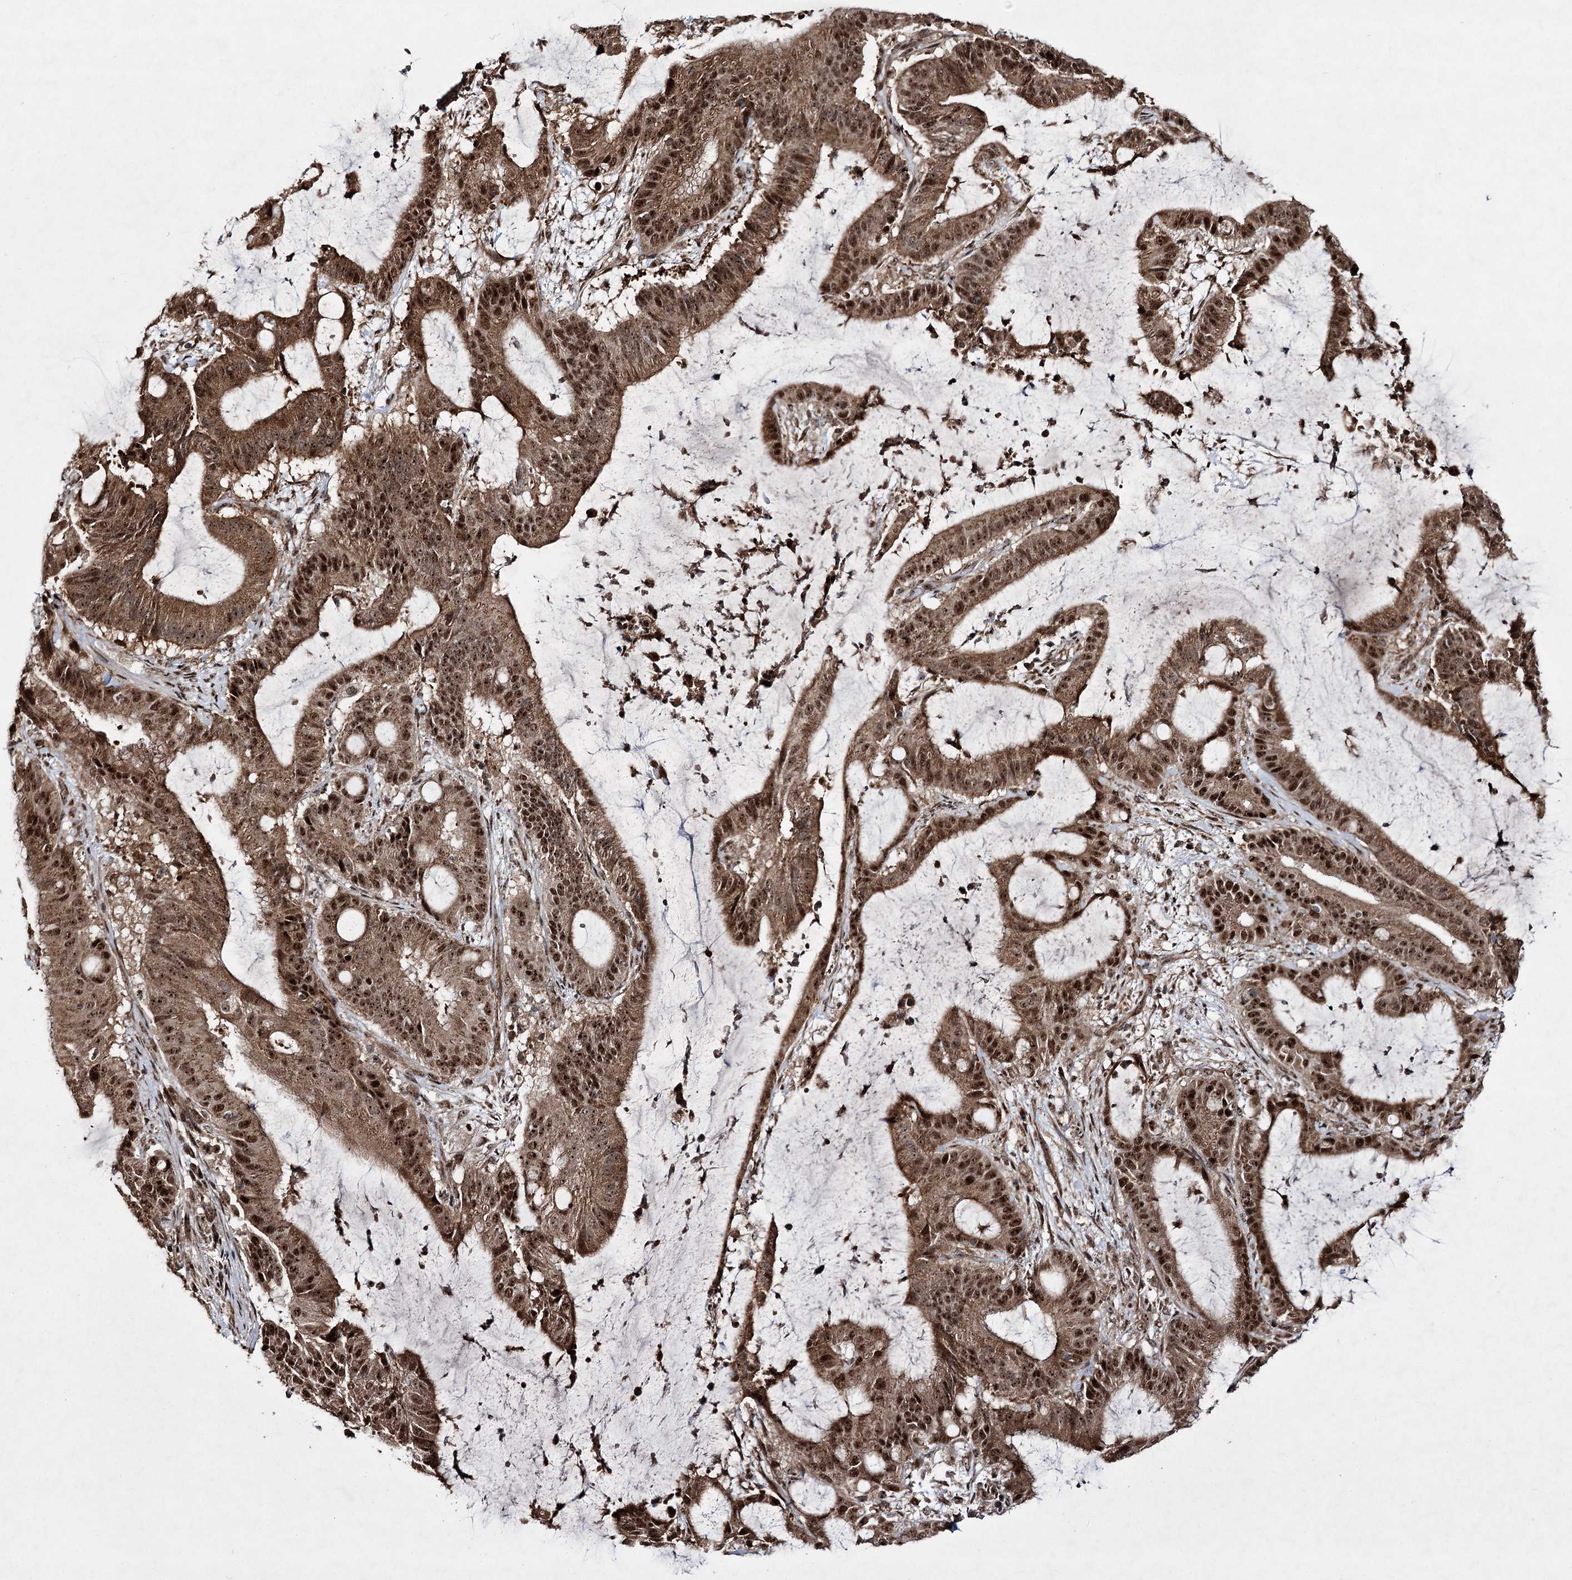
{"staining": {"intensity": "strong", "quantity": ">75%", "location": "cytoplasmic/membranous,nuclear"}, "tissue": "liver cancer", "cell_type": "Tumor cells", "image_type": "cancer", "snomed": [{"axis": "morphology", "description": "Normal tissue, NOS"}, {"axis": "morphology", "description": "Cholangiocarcinoma"}, {"axis": "topography", "description": "Liver"}, {"axis": "topography", "description": "Peripheral nerve tissue"}], "caption": "Cholangiocarcinoma (liver) stained for a protein reveals strong cytoplasmic/membranous and nuclear positivity in tumor cells. (DAB (3,3'-diaminobenzidine) IHC with brightfield microscopy, high magnification).", "gene": "SERINC5", "patient": {"sex": "female", "age": 73}}